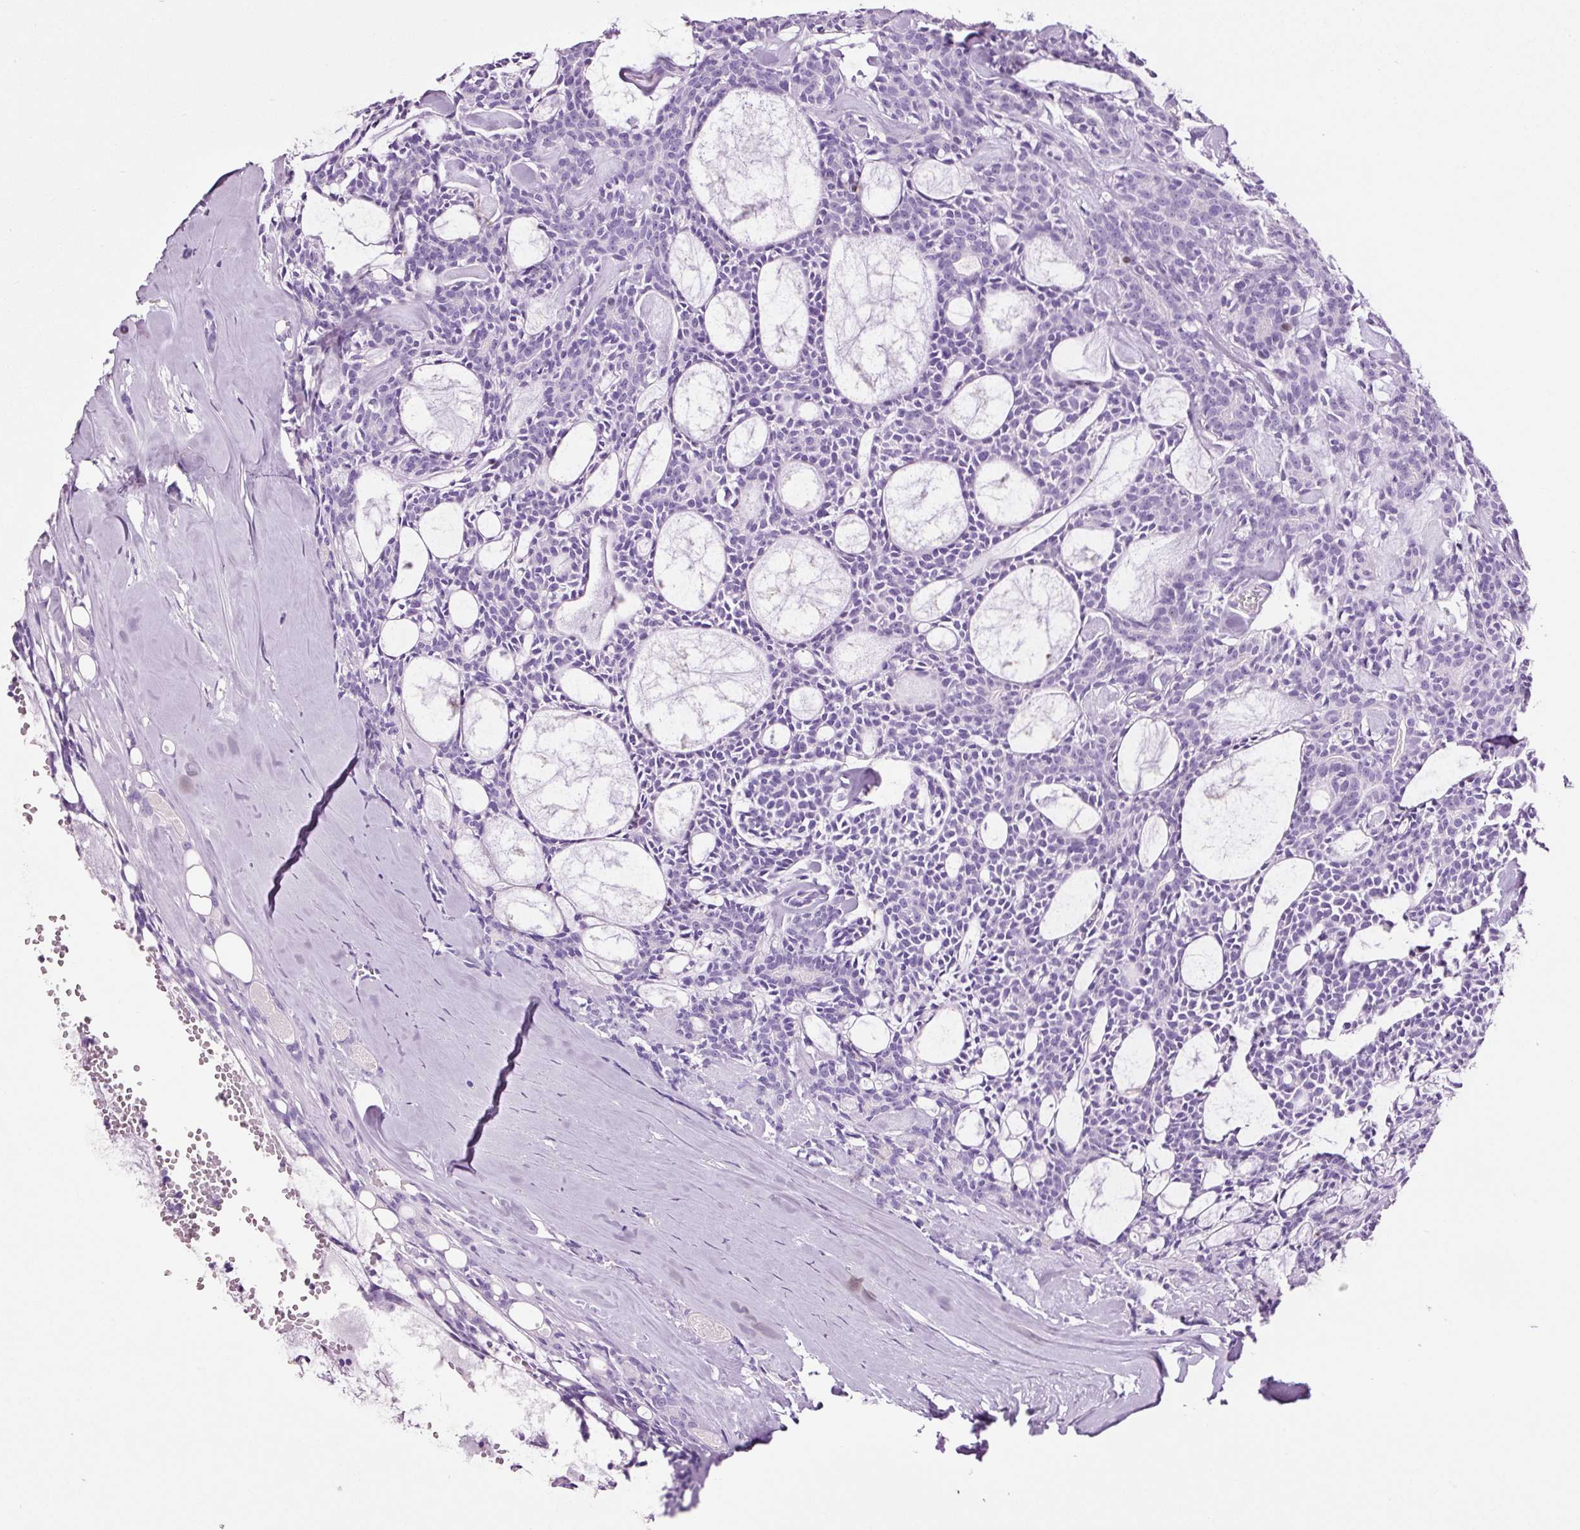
{"staining": {"intensity": "negative", "quantity": "none", "location": "none"}, "tissue": "head and neck cancer", "cell_type": "Tumor cells", "image_type": "cancer", "snomed": [{"axis": "morphology", "description": "Adenocarcinoma, NOS"}, {"axis": "topography", "description": "Salivary gland"}, {"axis": "topography", "description": "Head-Neck"}], "caption": "Immunohistochemistry image of neoplastic tissue: human head and neck adenocarcinoma stained with DAB (3,3'-diaminobenzidine) reveals no significant protein positivity in tumor cells. (DAB (3,3'-diaminobenzidine) immunohistochemistry (IHC) with hematoxylin counter stain).", "gene": "ADSS1", "patient": {"sex": "male", "age": 55}}